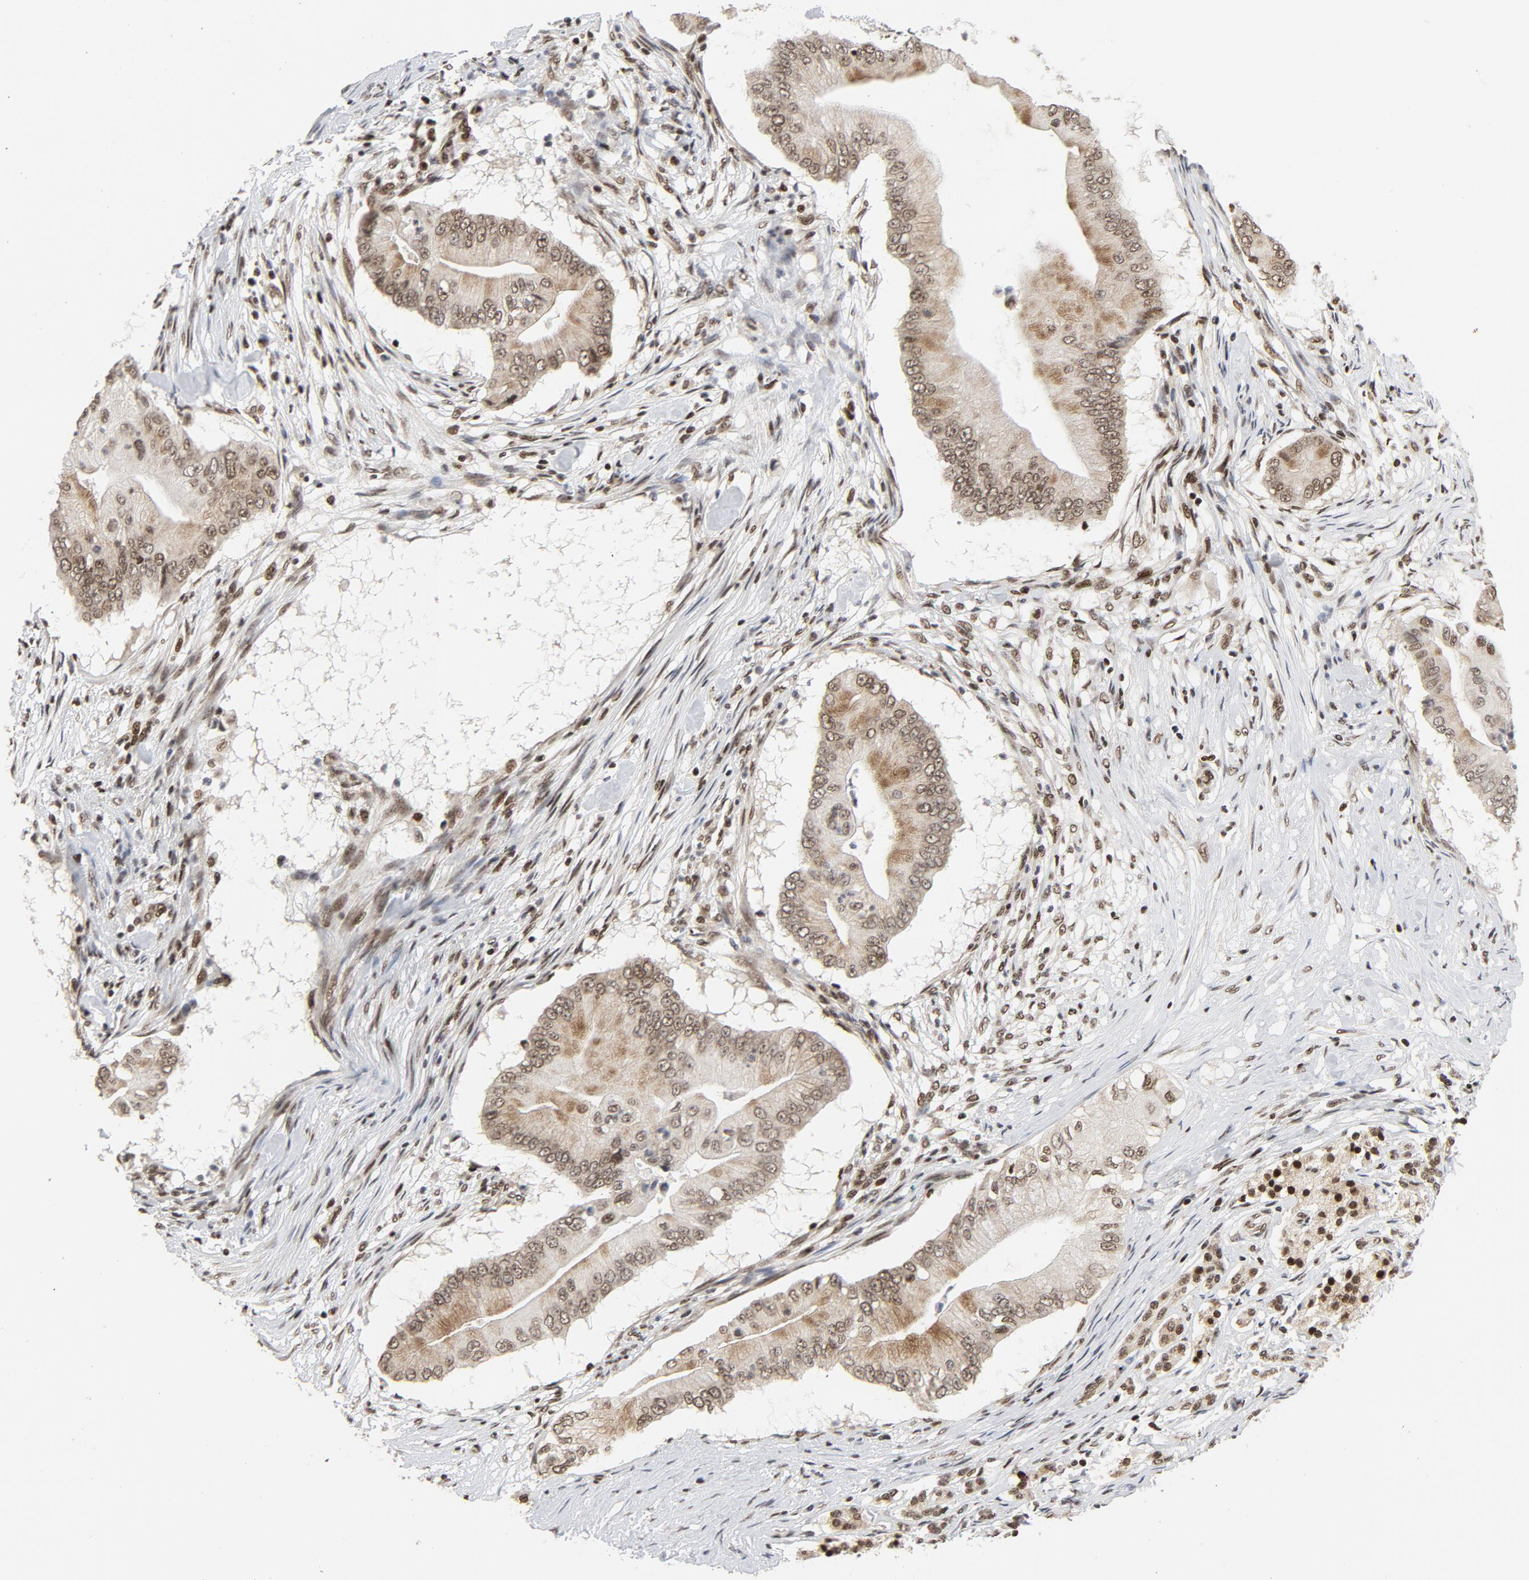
{"staining": {"intensity": "moderate", "quantity": ">75%", "location": "nuclear"}, "tissue": "pancreatic cancer", "cell_type": "Tumor cells", "image_type": "cancer", "snomed": [{"axis": "morphology", "description": "Adenocarcinoma, NOS"}, {"axis": "topography", "description": "Pancreas"}], "caption": "Protein analysis of pancreatic cancer (adenocarcinoma) tissue demonstrates moderate nuclear expression in approximately >75% of tumor cells.", "gene": "ERCC1", "patient": {"sex": "male", "age": 62}}